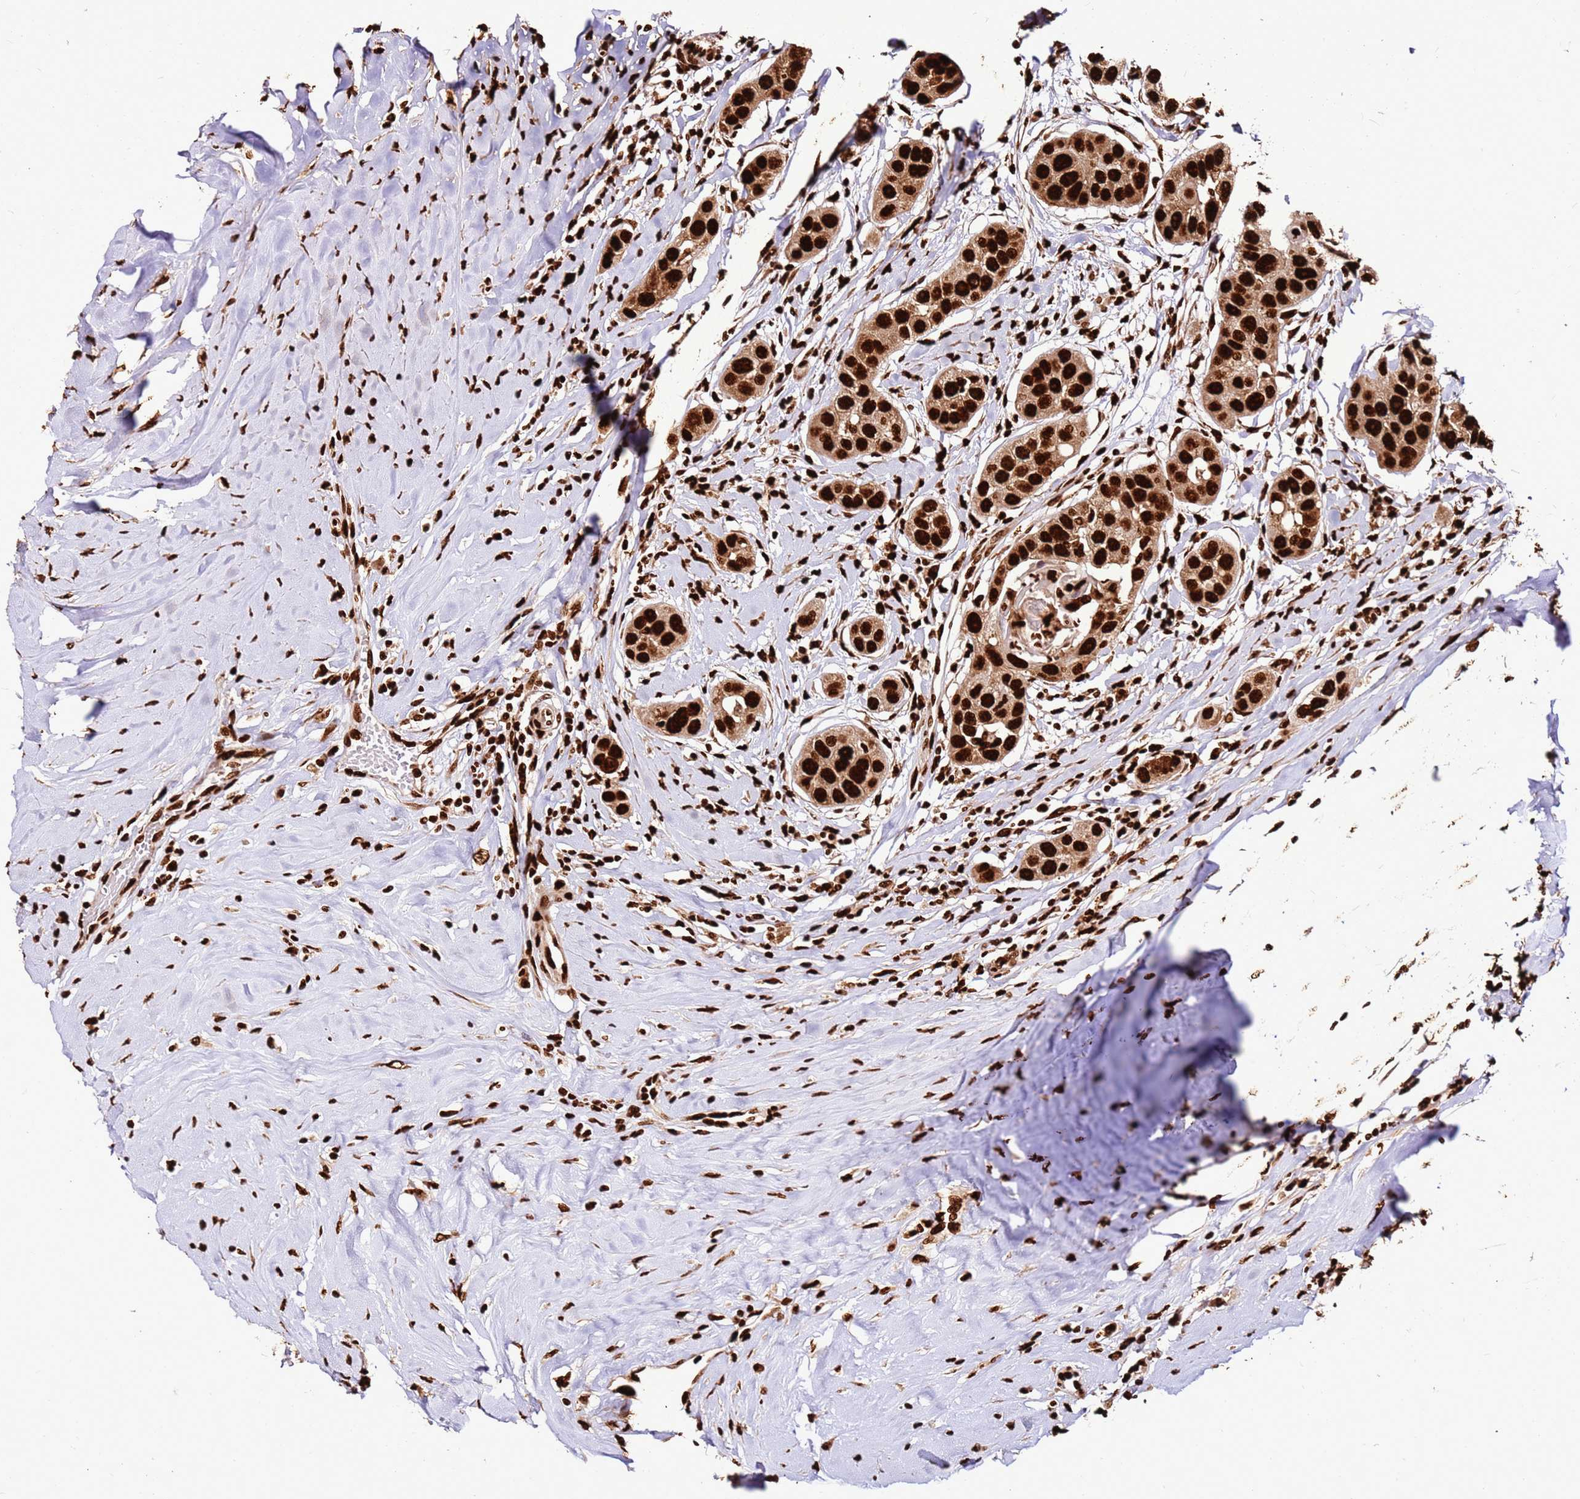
{"staining": {"intensity": "strong", "quantity": ">75%", "location": "cytoplasmic/membranous,nuclear"}, "tissue": "head and neck cancer", "cell_type": "Tumor cells", "image_type": "cancer", "snomed": [{"axis": "morphology", "description": "Normal tissue, NOS"}, {"axis": "morphology", "description": "Squamous cell carcinoma, NOS"}, {"axis": "topography", "description": "Skeletal muscle"}, {"axis": "topography", "description": "Head-Neck"}], "caption": "DAB (3,3'-diaminobenzidine) immunohistochemical staining of human squamous cell carcinoma (head and neck) shows strong cytoplasmic/membranous and nuclear protein positivity in about >75% of tumor cells.", "gene": "HNRNPAB", "patient": {"sex": "male", "age": 51}}